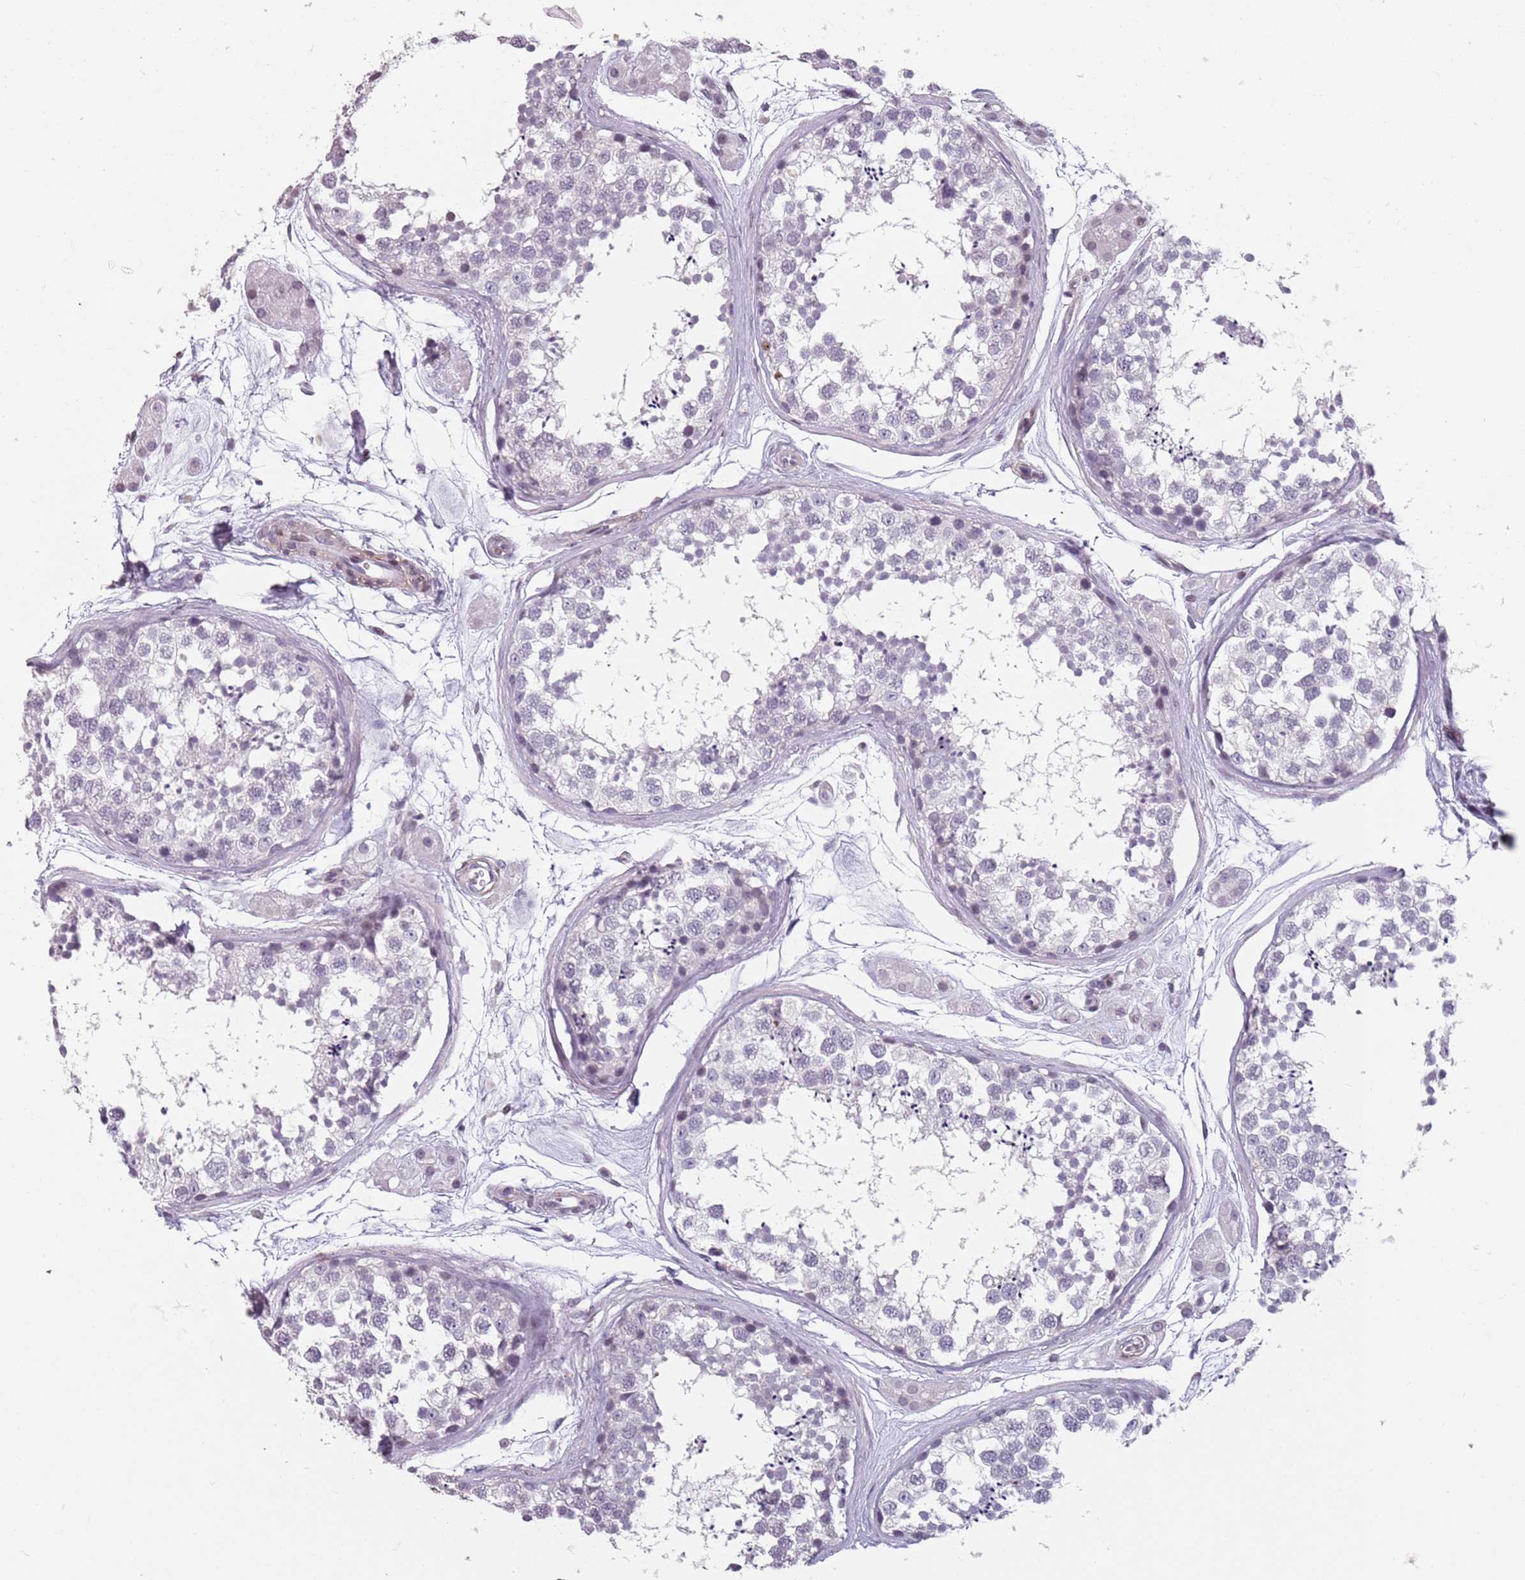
{"staining": {"intensity": "negative", "quantity": "none", "location": "none"}, "tissue": "testis", "cell_type": "Cells in seminiferous ducts", "image_type": "normal", "snomed": [{"axis": "morphology", "description": "Normal tissue, NOS"}, {"axis": "topography", "description": "Testis"}], "caption": "This histopathology image is of benign testis stained with IHC to label a protein in brown with the nuclei are counter-stained blue. There is no staining in cells in seminiferous ducts. (DAB (3,3'-diaminobenzidine) immunohistochemistry with hematoxylin counter stain).", "gene": "TMC4", "patient": {"sex": "male", "age": 56}}